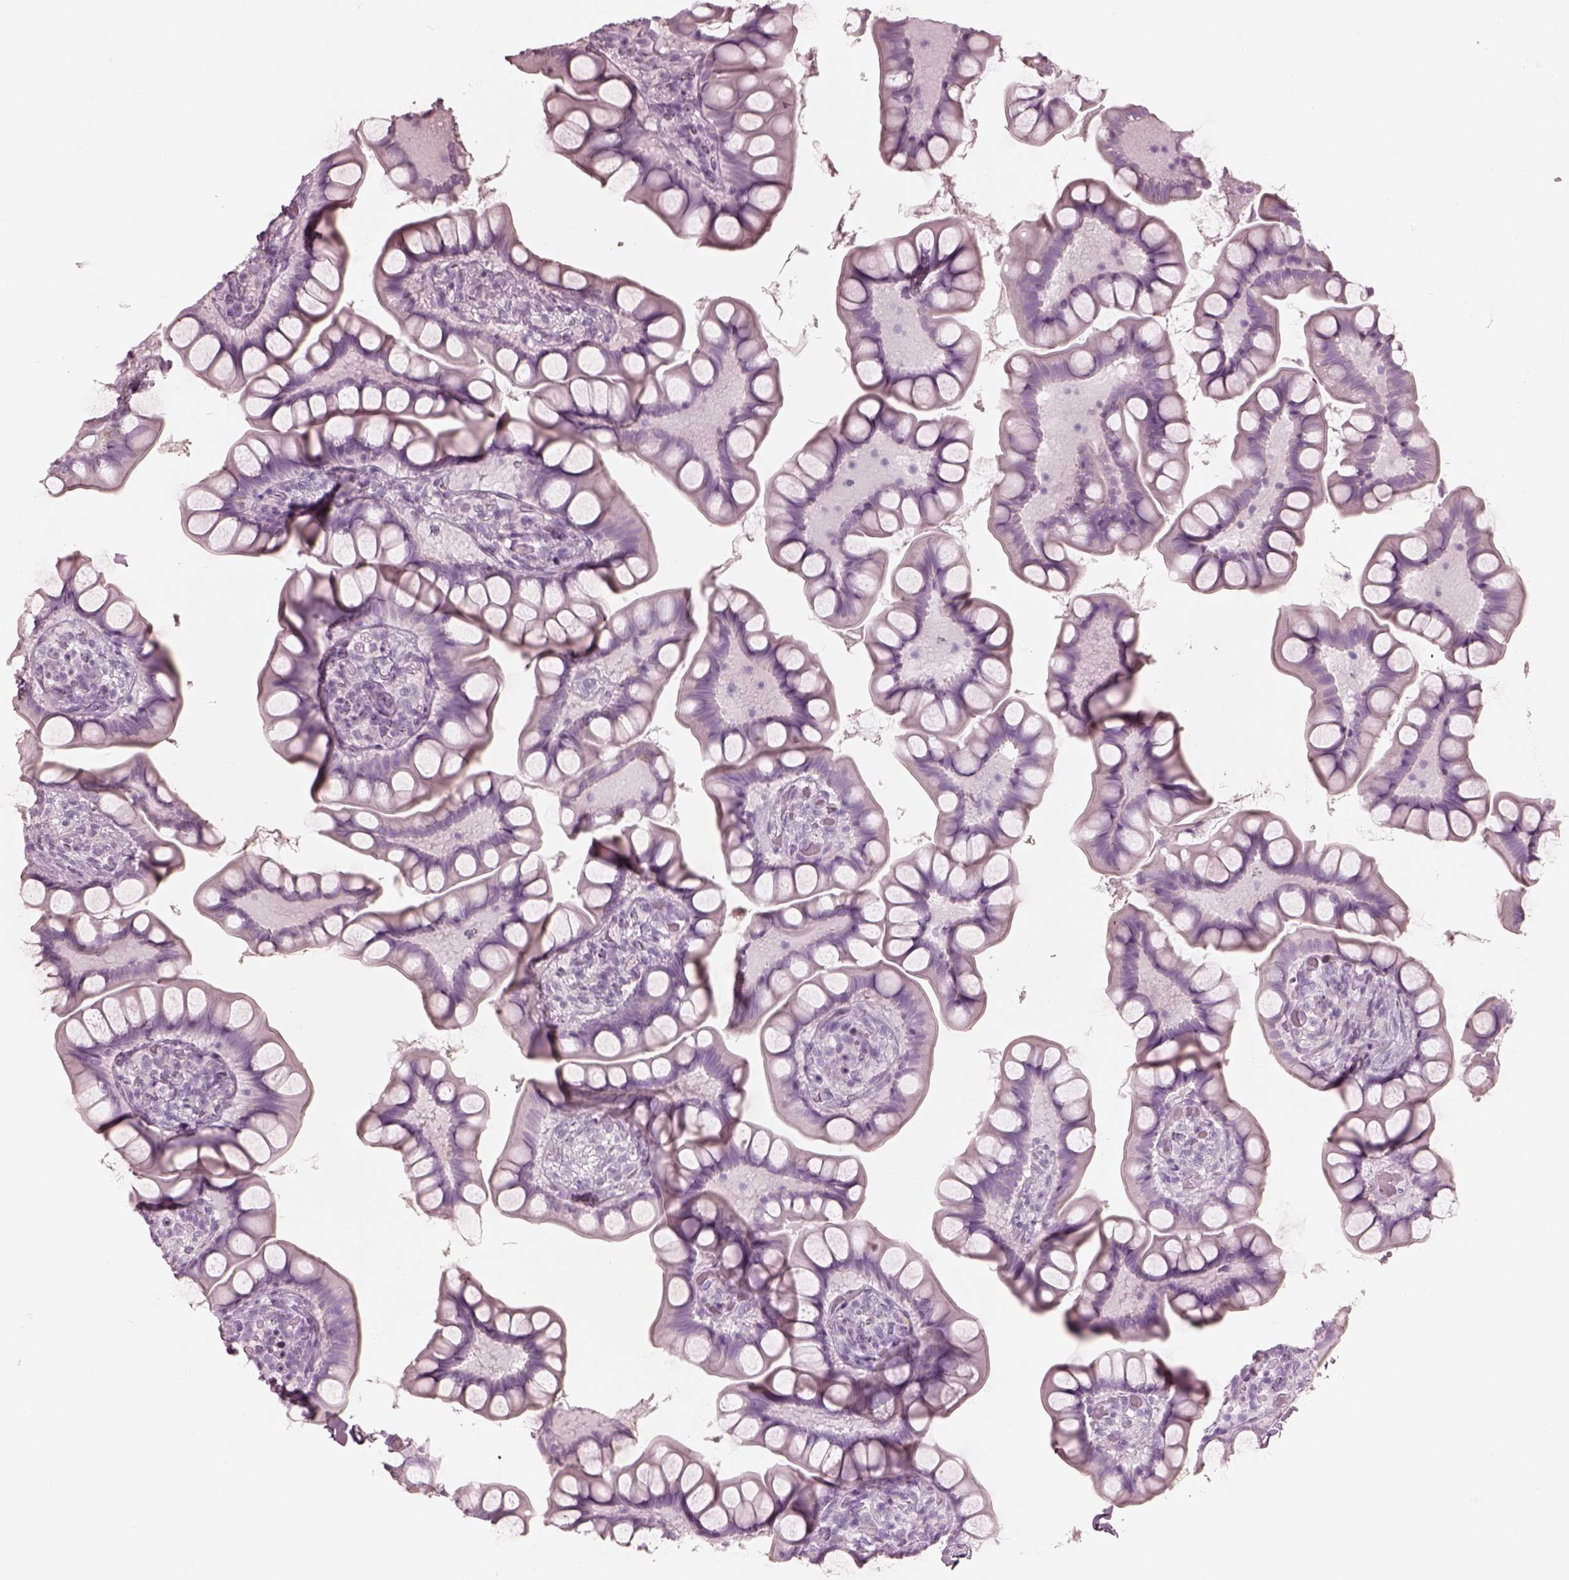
{"staining": {"intensity": "negative", "quantity": "none", "location": "none"}, "tissue": "small intestine", "cell_type": "Glandular cells", "image_type": "normal", "snomed": [{"axis": "morphology", "description": "Normal tissue, NOS"}, {"axis": "topography", "description": "Small intestine"}], "caption": "The immunohistochemistry (IHC) image has no significant positivity in glandular cells of small intestine. (Brightfield microscopy of DAB immunohistochemistry at high magnification).", "gene": "KRTAP24", "patient": {"sex": "male", "age": 70}}